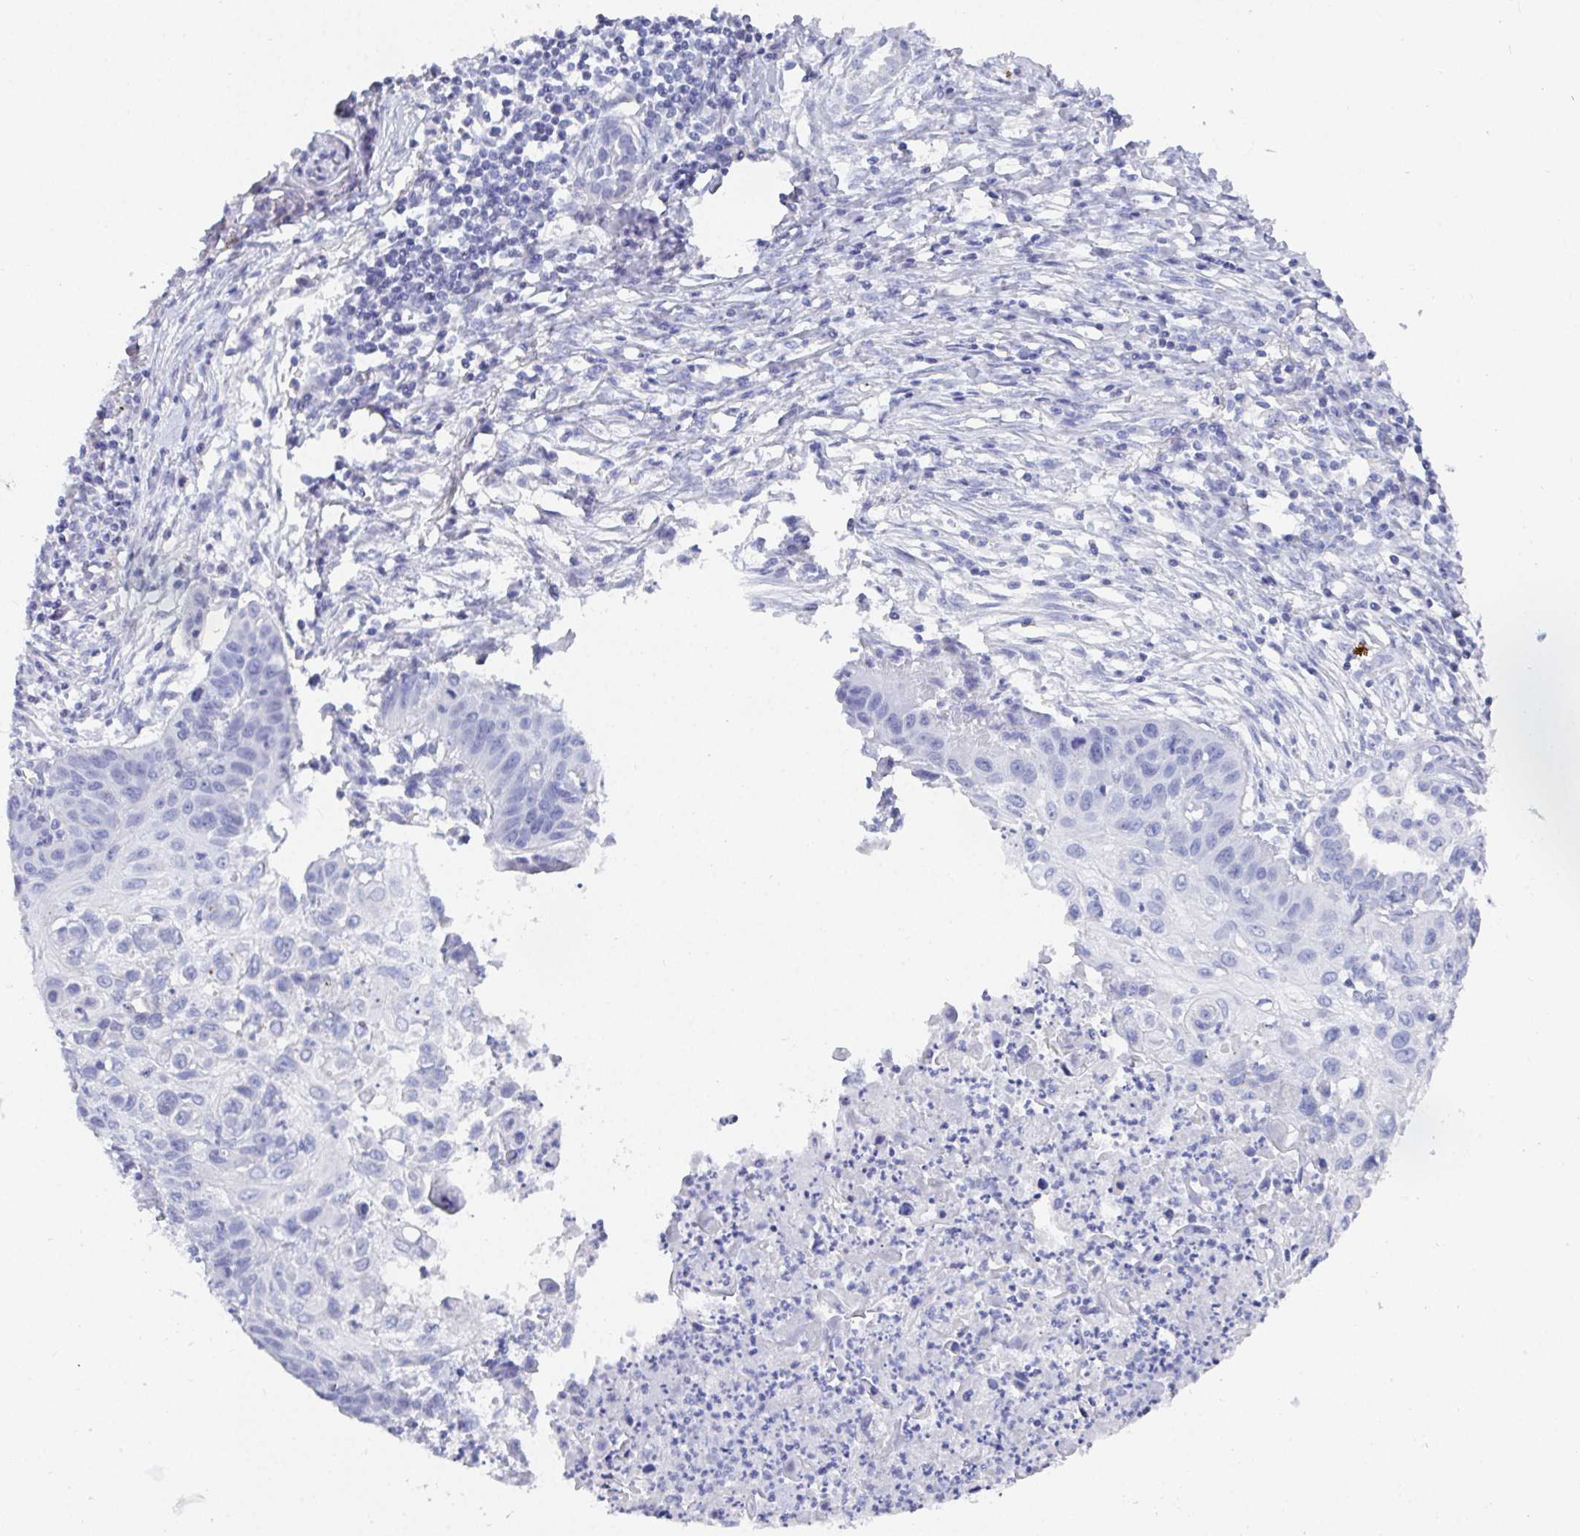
{"staining": {"intensity": "negative", "quantity": "none", "location": "none"}, "tissue": "lung cancer", "cell_type": "Tumor cells", "image_type": "cancer", "snomed": [{"axis": "morphology", "description": "Squamous cell carcinoma, NOS"}, {"axis": "topography", "description": "Lung"}], "caption": "Tumor cells are negative for brown protein staining in lung cancer.", "gene": "GRIA1", "patient": {"sex": "male", "age": 71}}